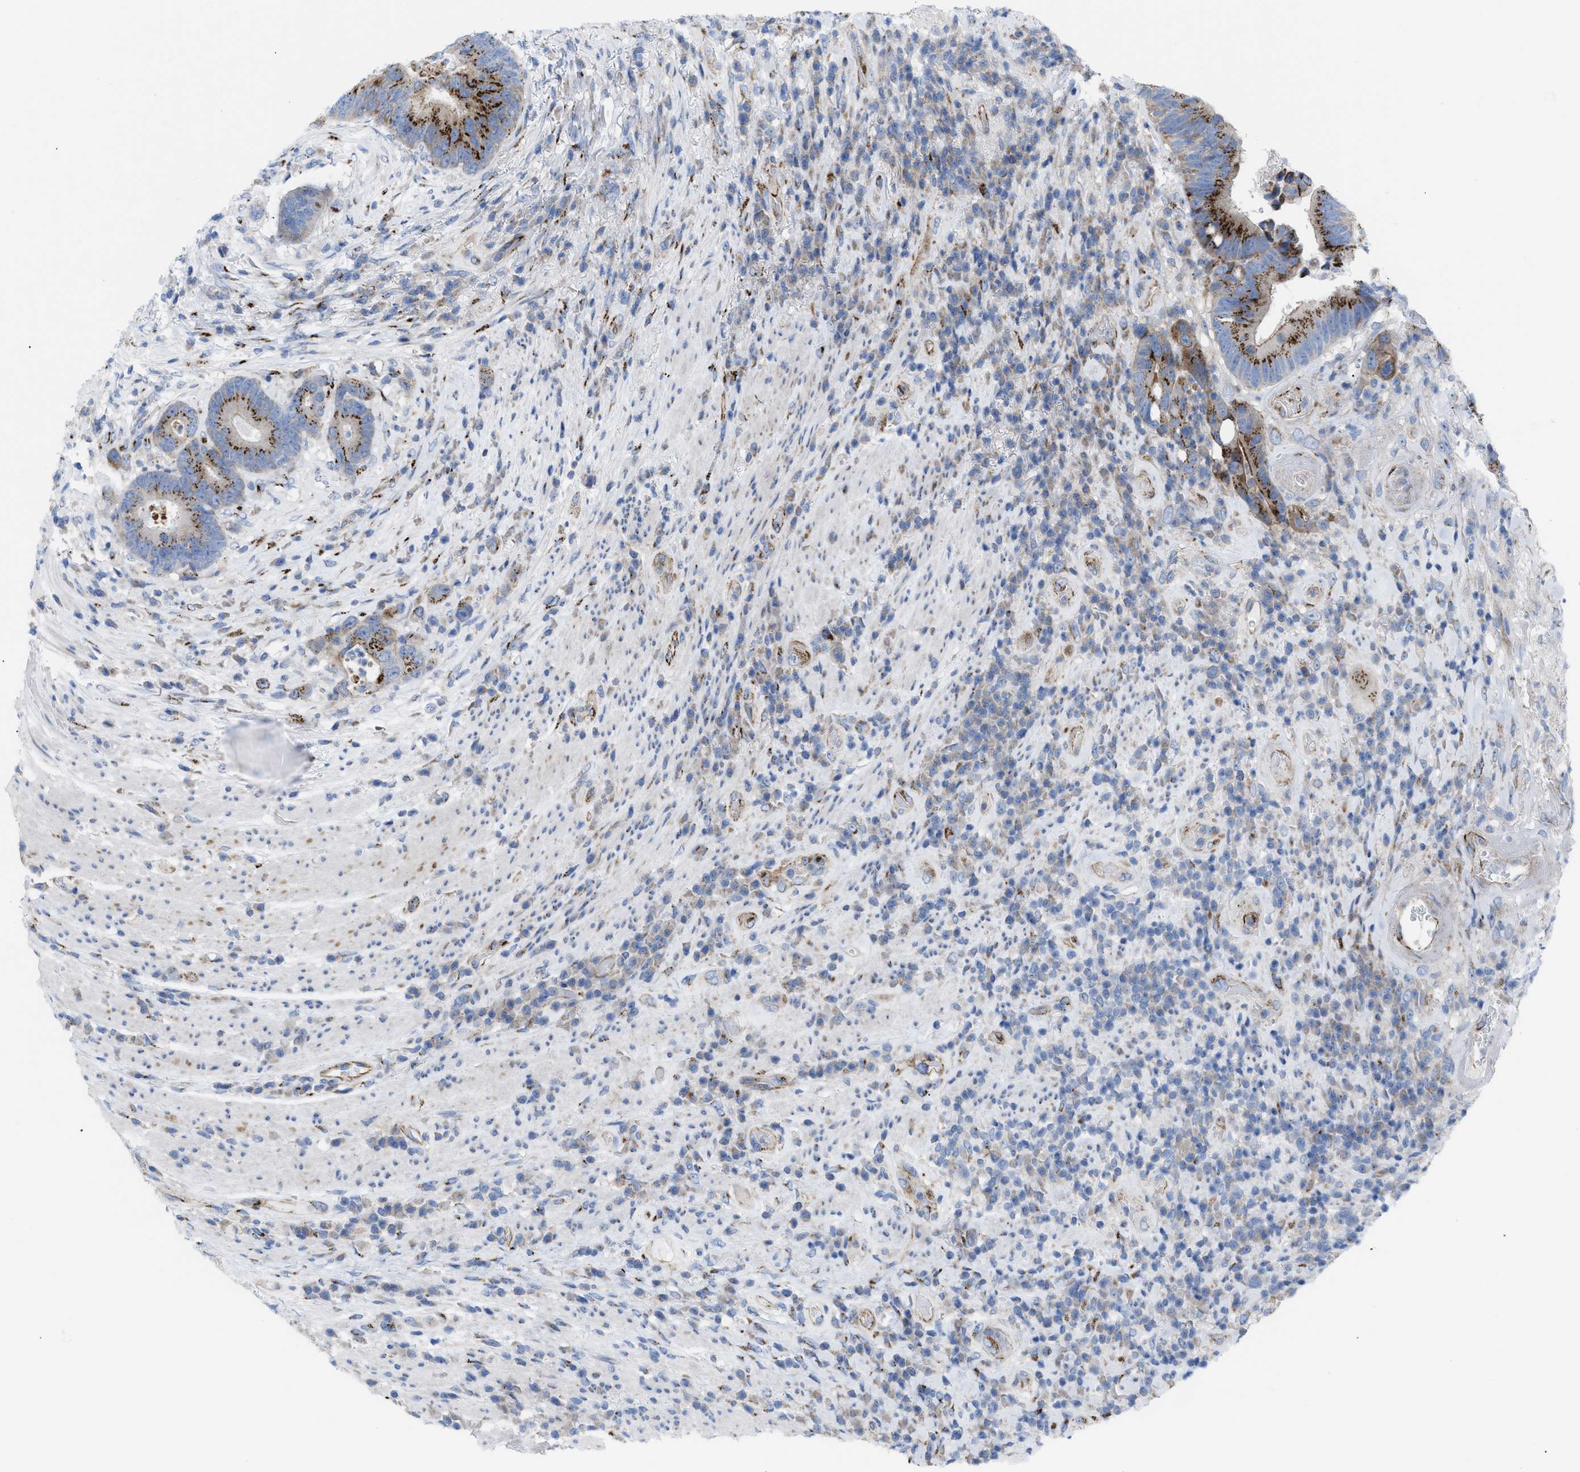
{"staining": {"intensity": "strong", "quantity": ">75%", "location": "cytoplasmic/membranous"}, "tissue": "colorectal cancer", "cell_type": "Tumor cells", "image_type": "cancer", "snomed": [{"axis": "morphology", "description": "Adenocarcinoma, NOS"}, {"axis": "topography", "description": "Rectum"}], "caption": "IHC staining of colorectal cancer, which displays high levels of strong cytoplasmic/membranous positivity in about >75% of tumor cells indicating strong cytoplasmic/membranous protein positivity. The staining was performed using DAB (brown) for protein detection and nuclei were counterstained in hematoxylin (blue).", "gene": "TMEM17", "patient": {"sex": "female", "age": 89}}